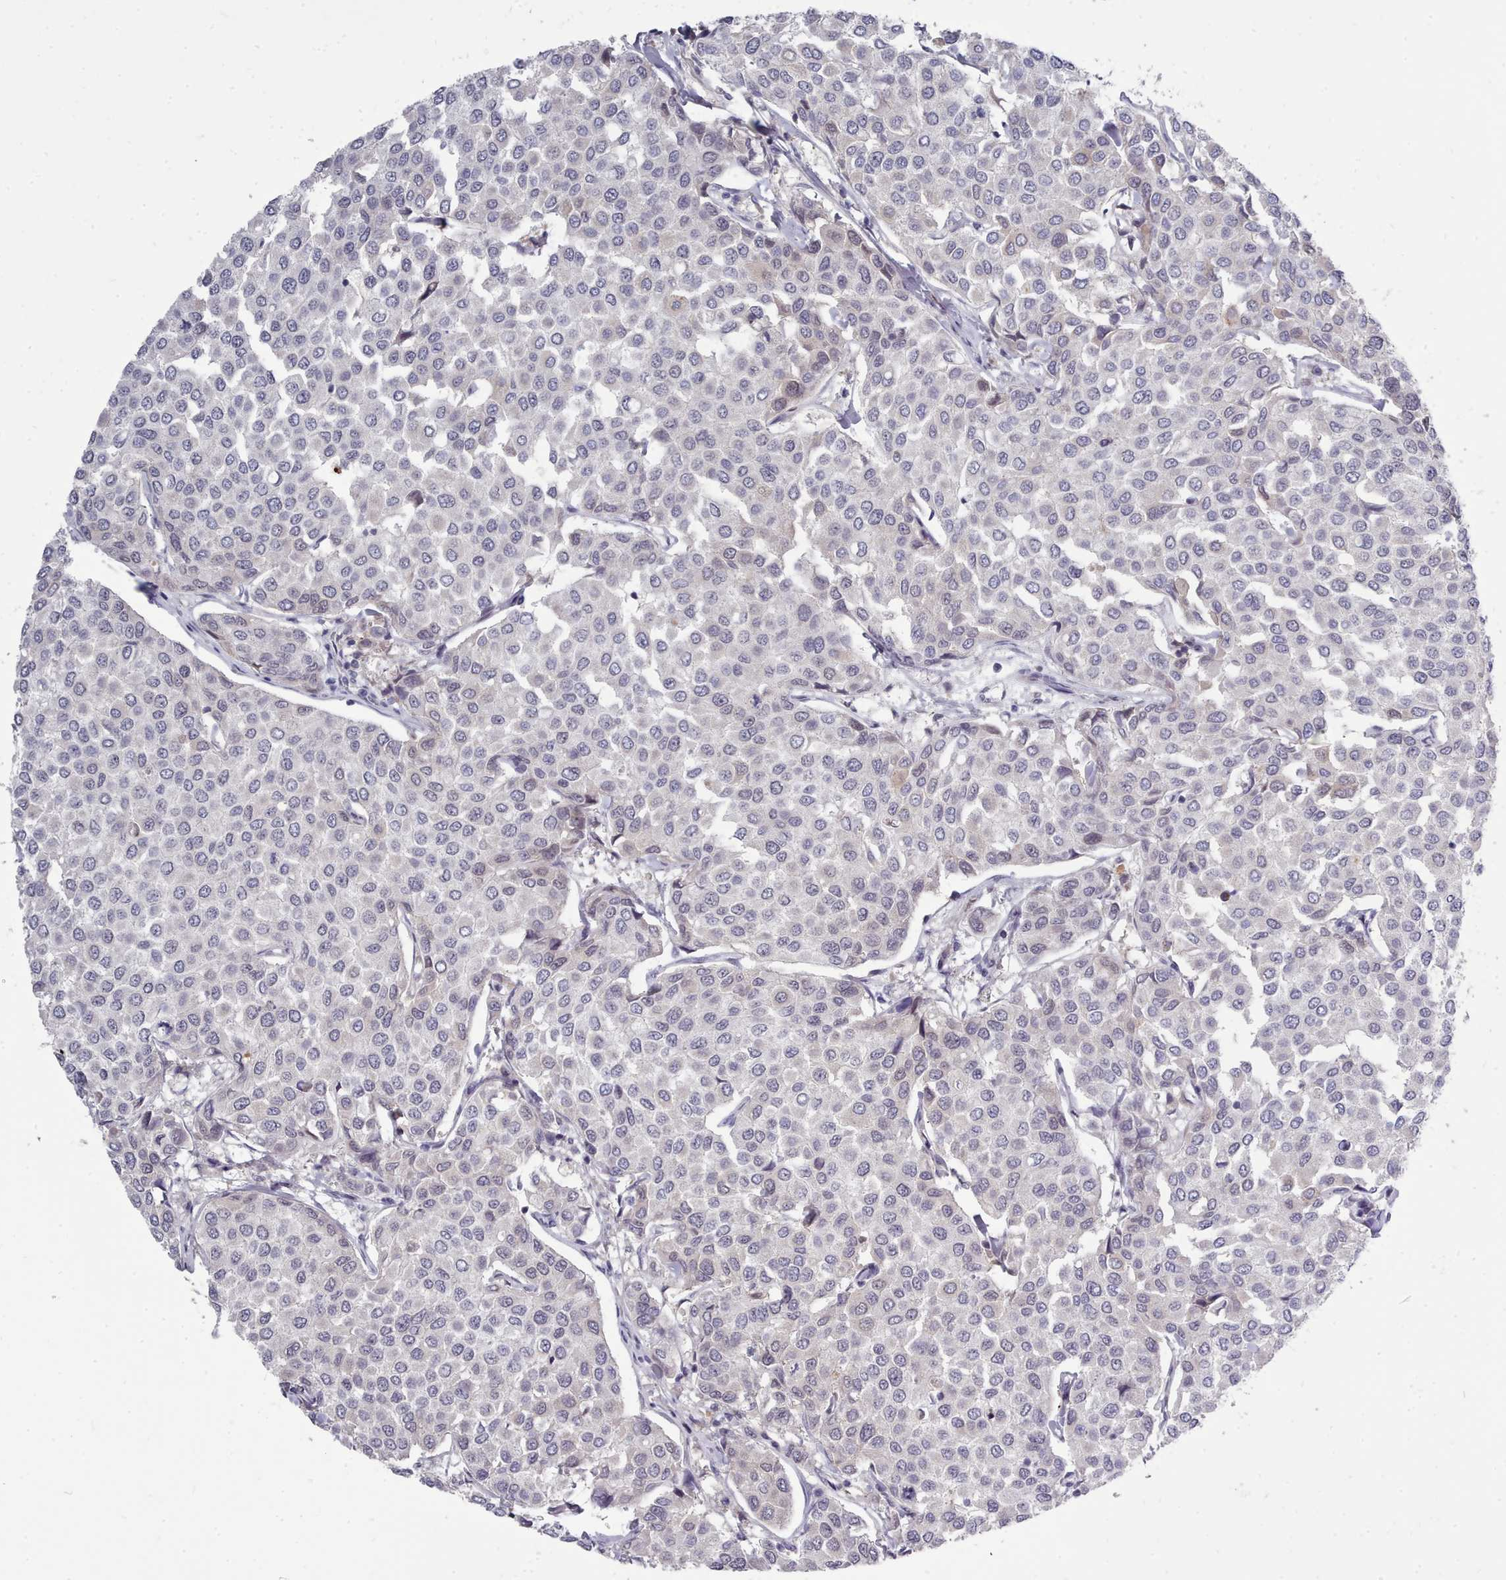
{"staining": {"intensity": "negative", "quantity": "none", "location": "none"}, "tissue": "breast cancer", "cell_type": "Tumor cells", "image_type": "cancer", "snomed": [{"axis": "morphology", "description": "Duct carcinoma"}, {"axis": "topography", "description": "Breast"}], "caption": "IHC micrograph of neoplastic tissue: breast infiltrating ductal carcinoma stained with DAB displays no significant protein positivity in tumor cells.", "gene": "GINS1", "patient": {"sex": "female", "age": 55}}